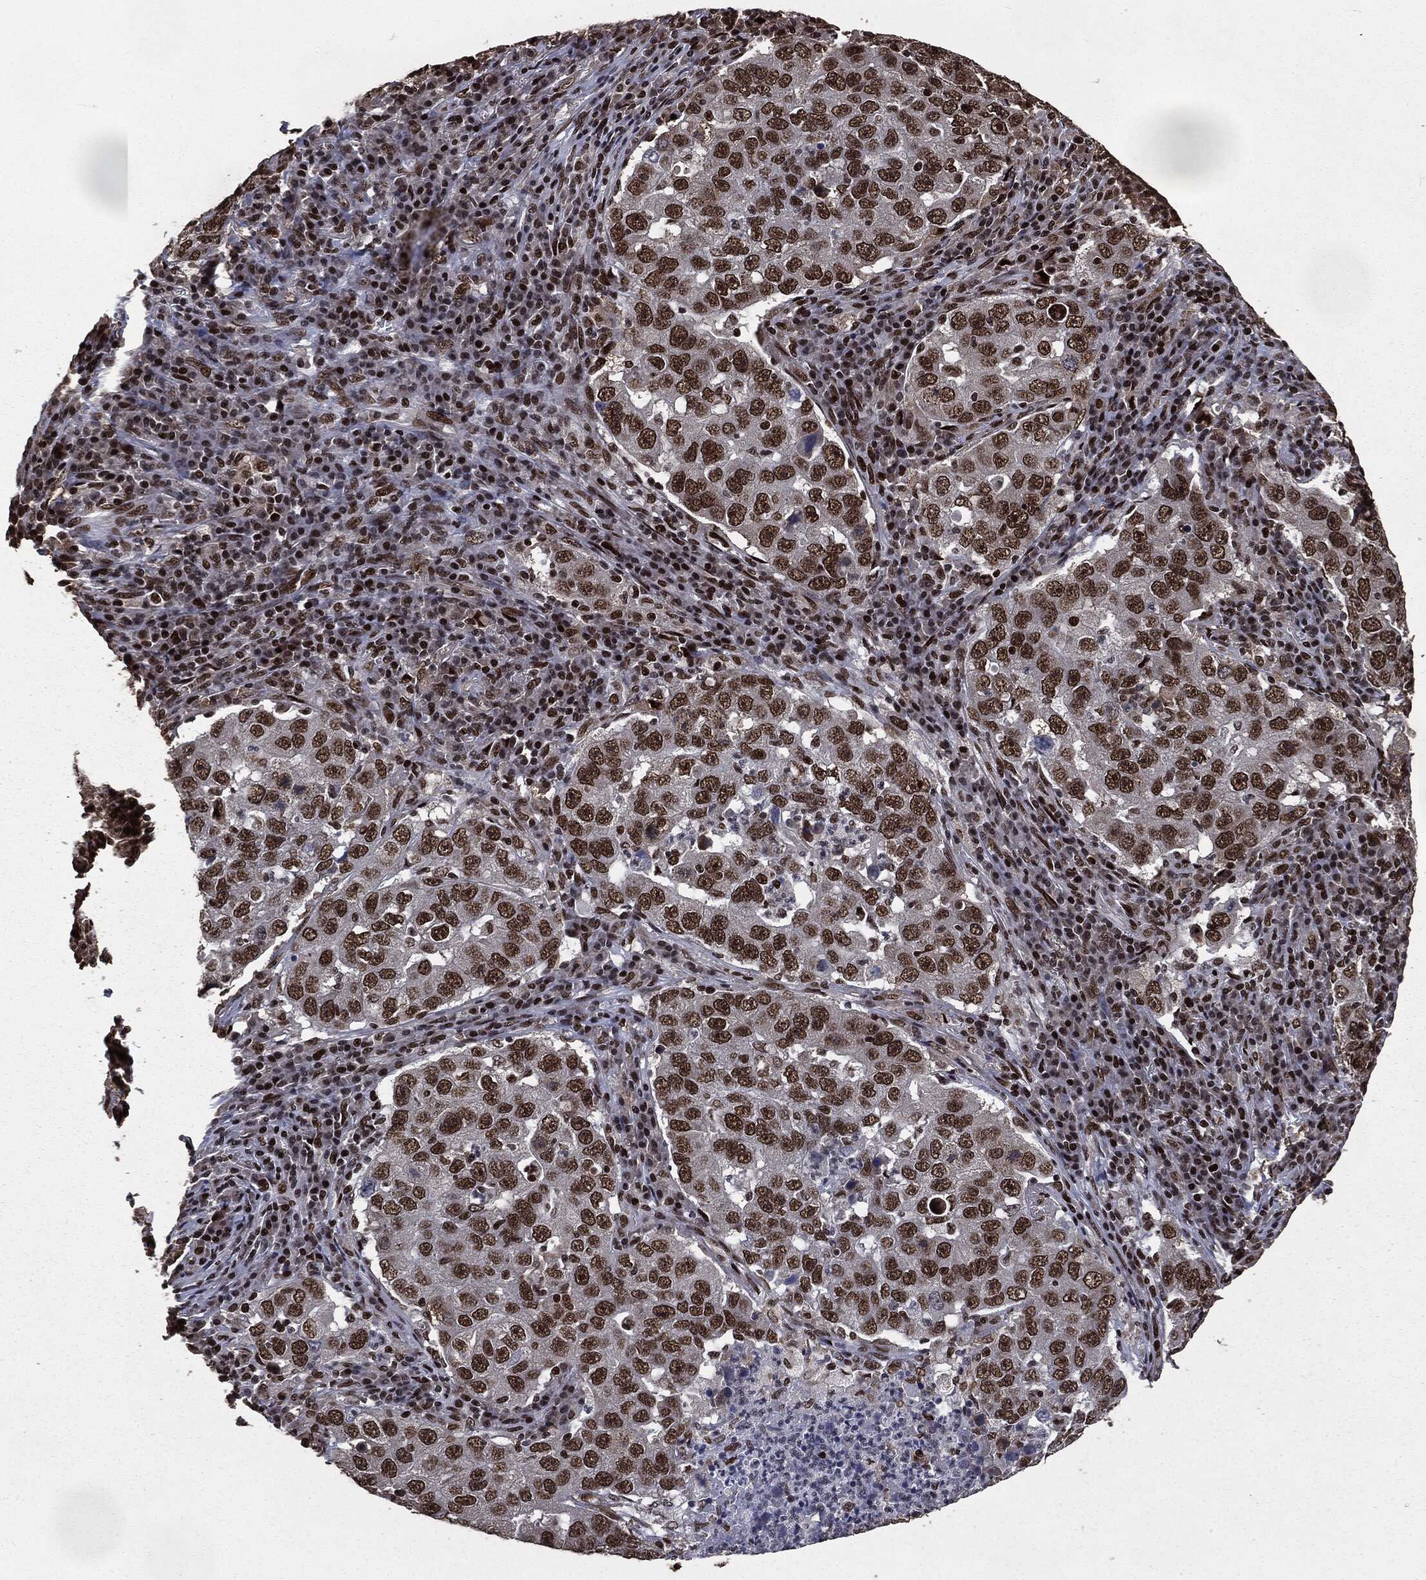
{"staining": {"intensity": "strong", "quantity": ">75%", "location": "nuclear"}, "tissue": "lung cancer", "cell_type": "Tumor cells", "image_type": "cancer", "snomed": [{"axis": "morphology", "description": "Adenocarcinoma, NOS"}, {"axis": "topography", "description": "Lung"}], "caption": "Lung cancer stained for a protein shows strong nuclear positivity in tumor cells.", "gene": "DVL2", "patient": {"sex": "male", "age": 73}}